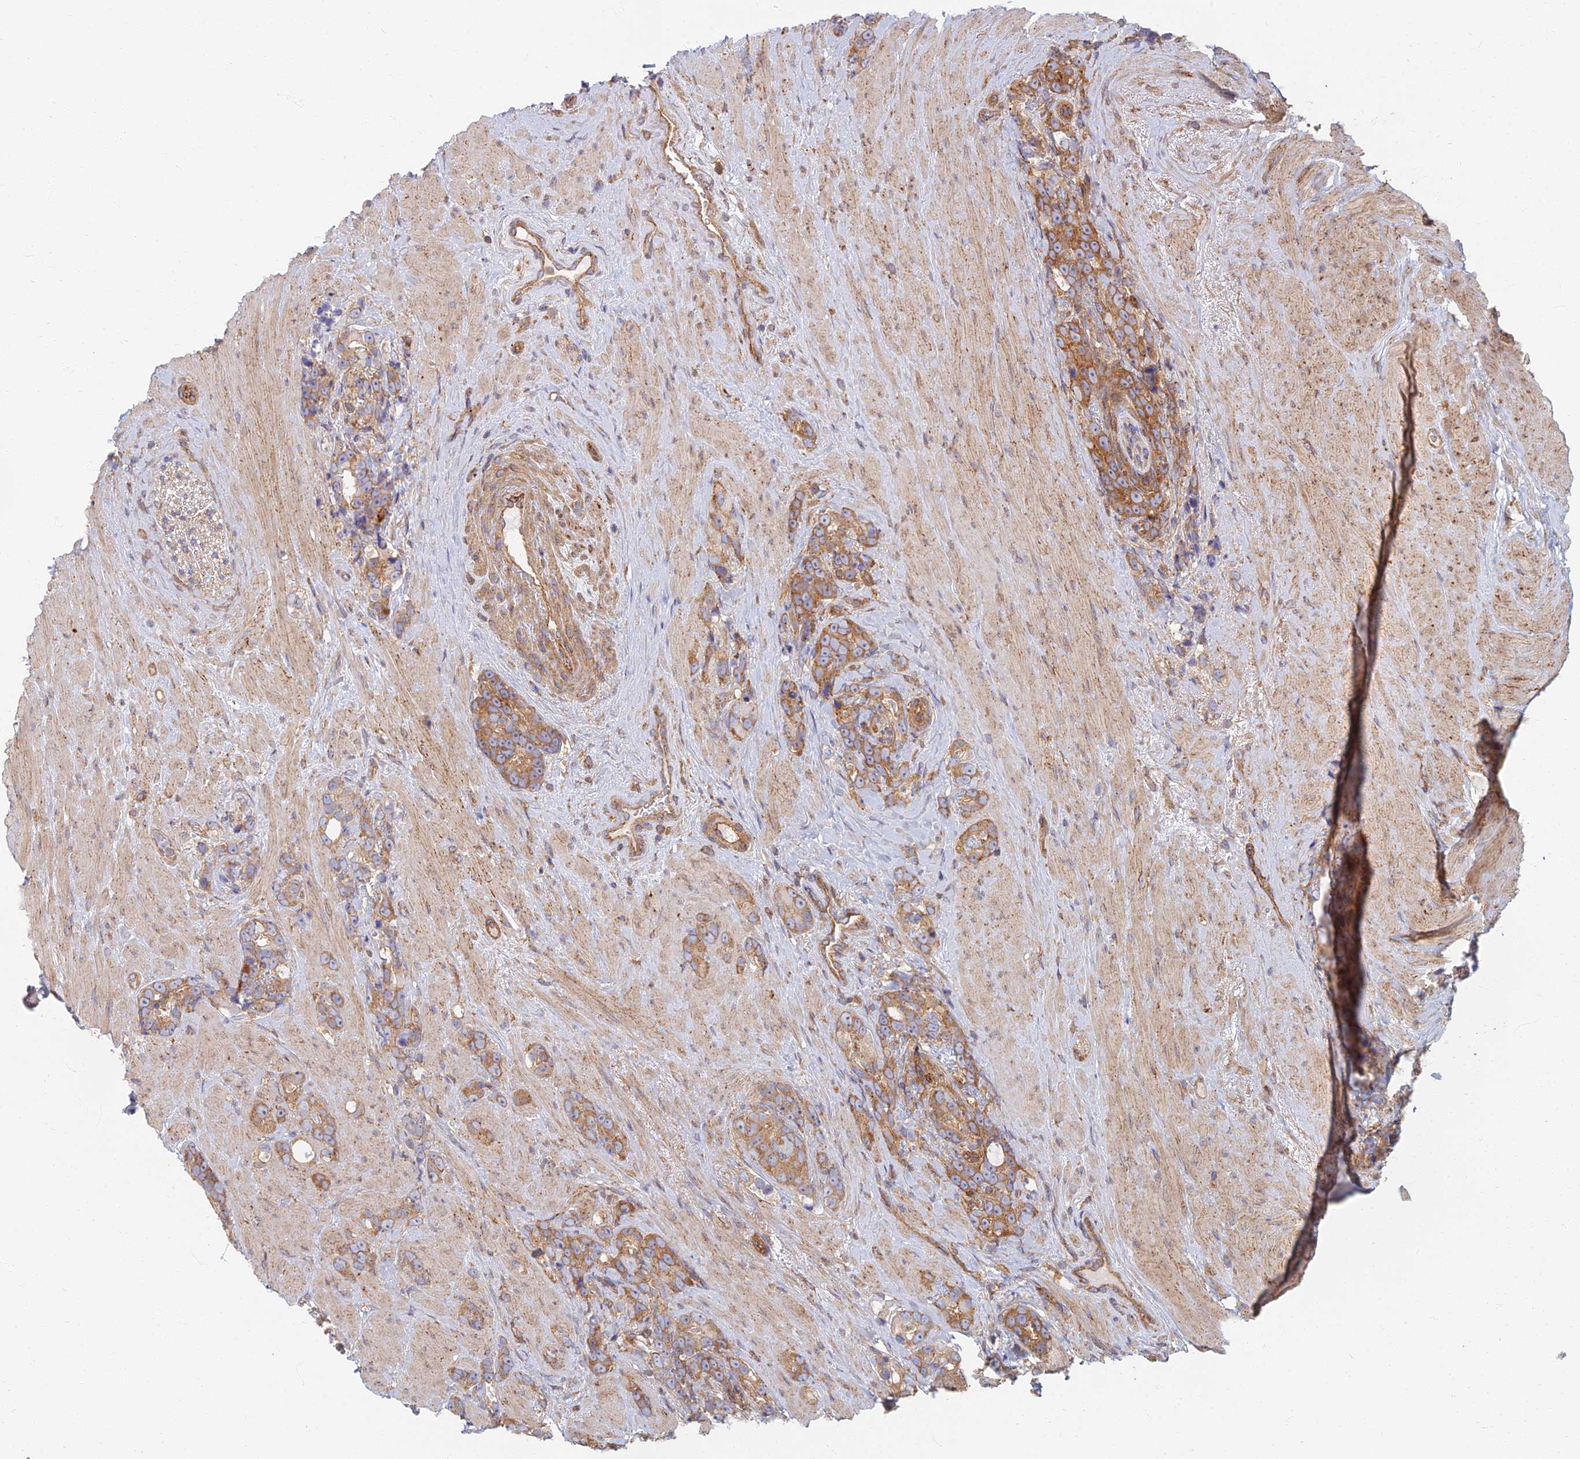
{"staining": {"intensity": "moderate", "quantity": ">75%", "location": "cytoplasmic/membranous"}, "tissue": "prostate cancer", "cell_type": "Tumor cells", "image_type": "cancer", "snomed": [{"axis": "morphology", "description": "Adenocarcinoma, High grade"}, {"axis": "topography", "description": "Prostate"}], "caption": "The photomicrograph exhibits immunohistochemical staining of adenocarcinoma (high-grade) (prostate). There is moderate cytoplasmic/membranous expression is present in about >75% of tumor cells.", "gene": "RBSN", "patient": {"sex": "male", "age": 74}}